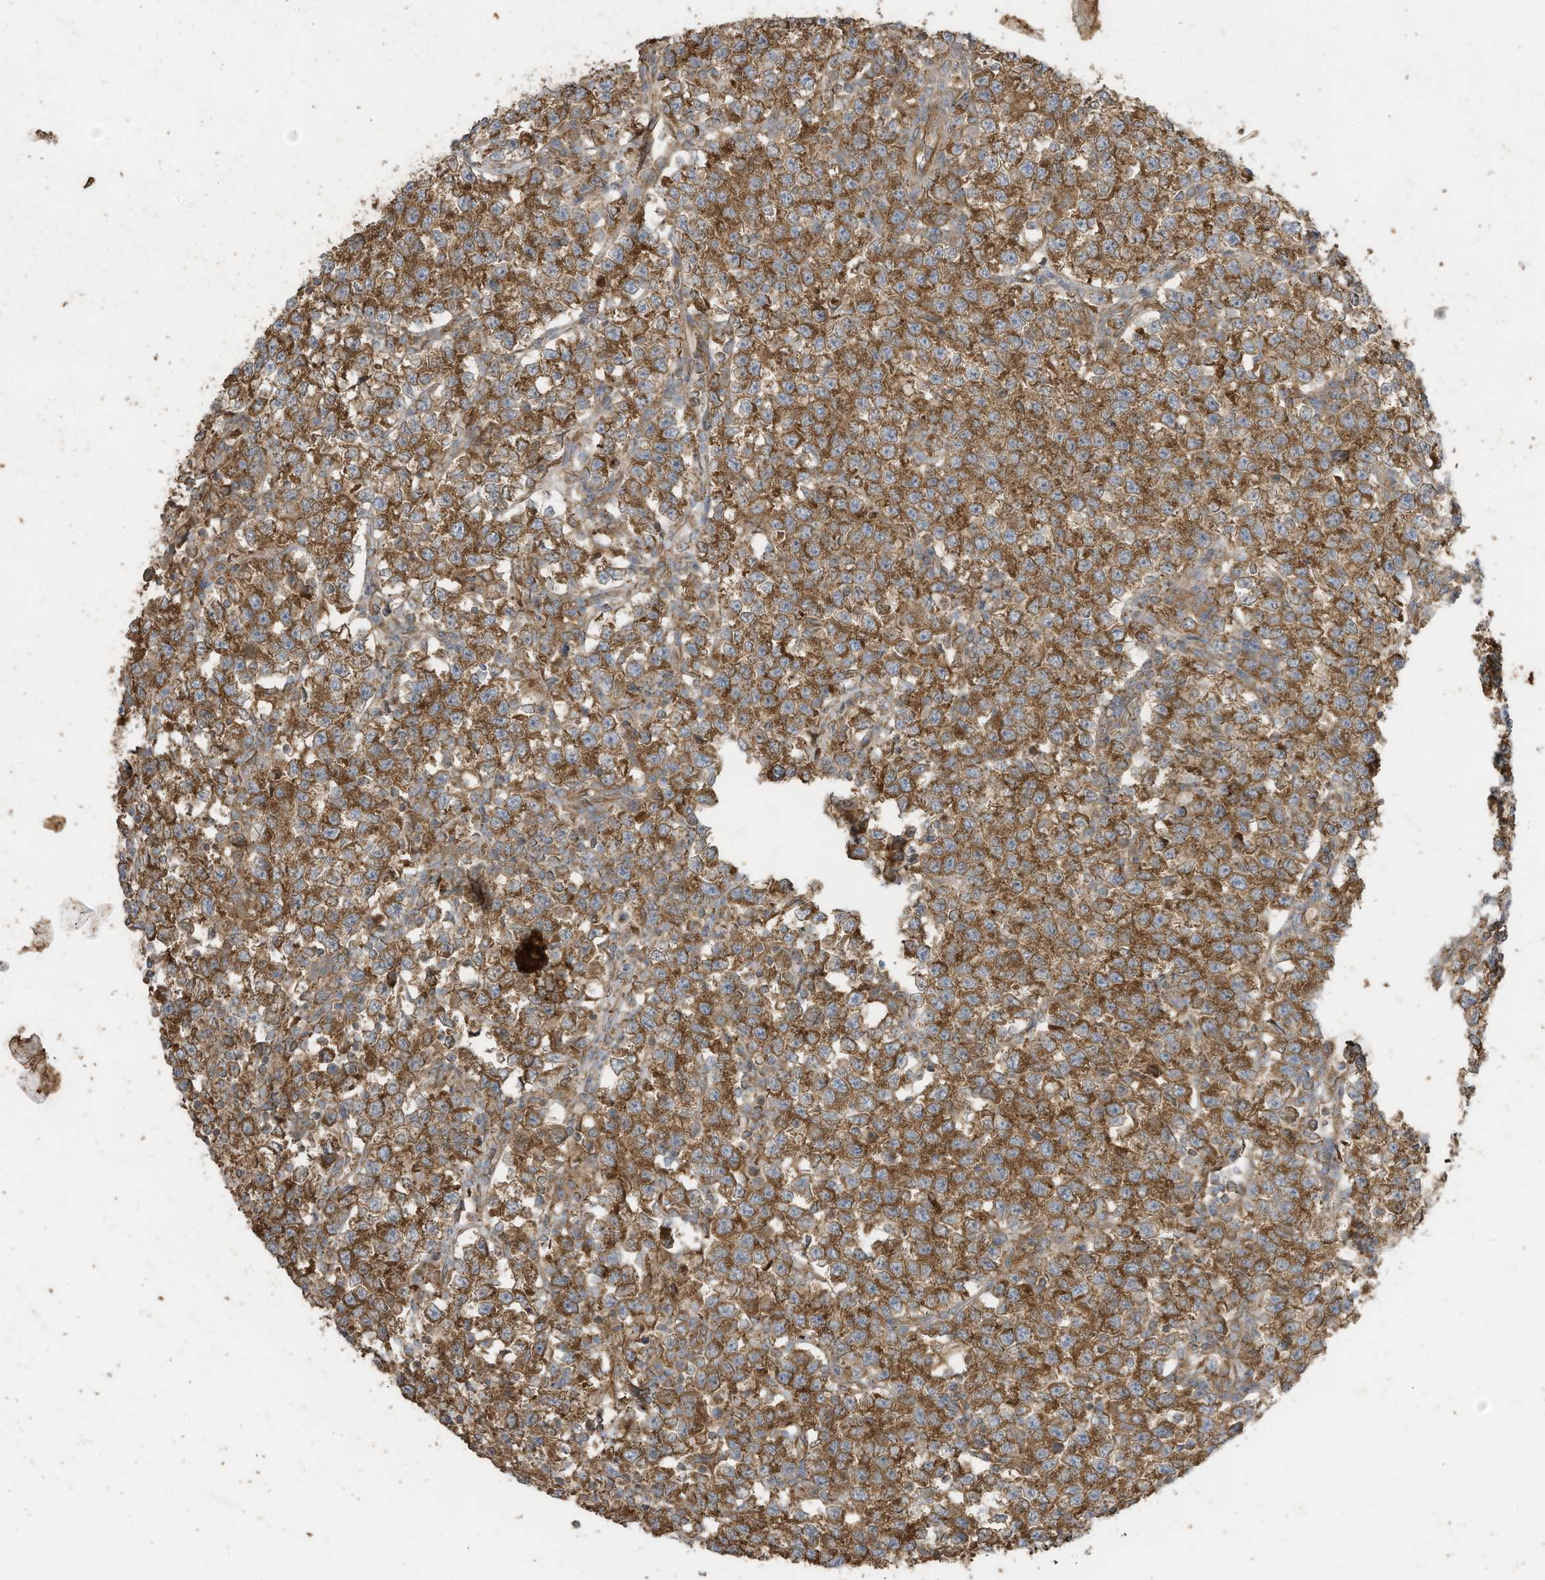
{"staining": {"intensity": "moderate", "quantity": ">75%", "location": "cytoplasmic/membranous"}, "tissue": "testis cancer", "cell_type": "Tumor cells", "image_type": "cancer", "snomed": [{"axis": "morphology", "description": "Normal tissue, NOS"}, {"axis": "morphology", "description": "Seminoma, NOS"}, {"axis": "topography", "description": "Testis"}], "caption": "IHC of human testis cancer (seminoma) exhibits medium levels of moderate cytoplasmic/membranous staining in approximately >75% of tumor cells.", "gene": "CGAS", "patient": {"sex": "male", "age": 43}}